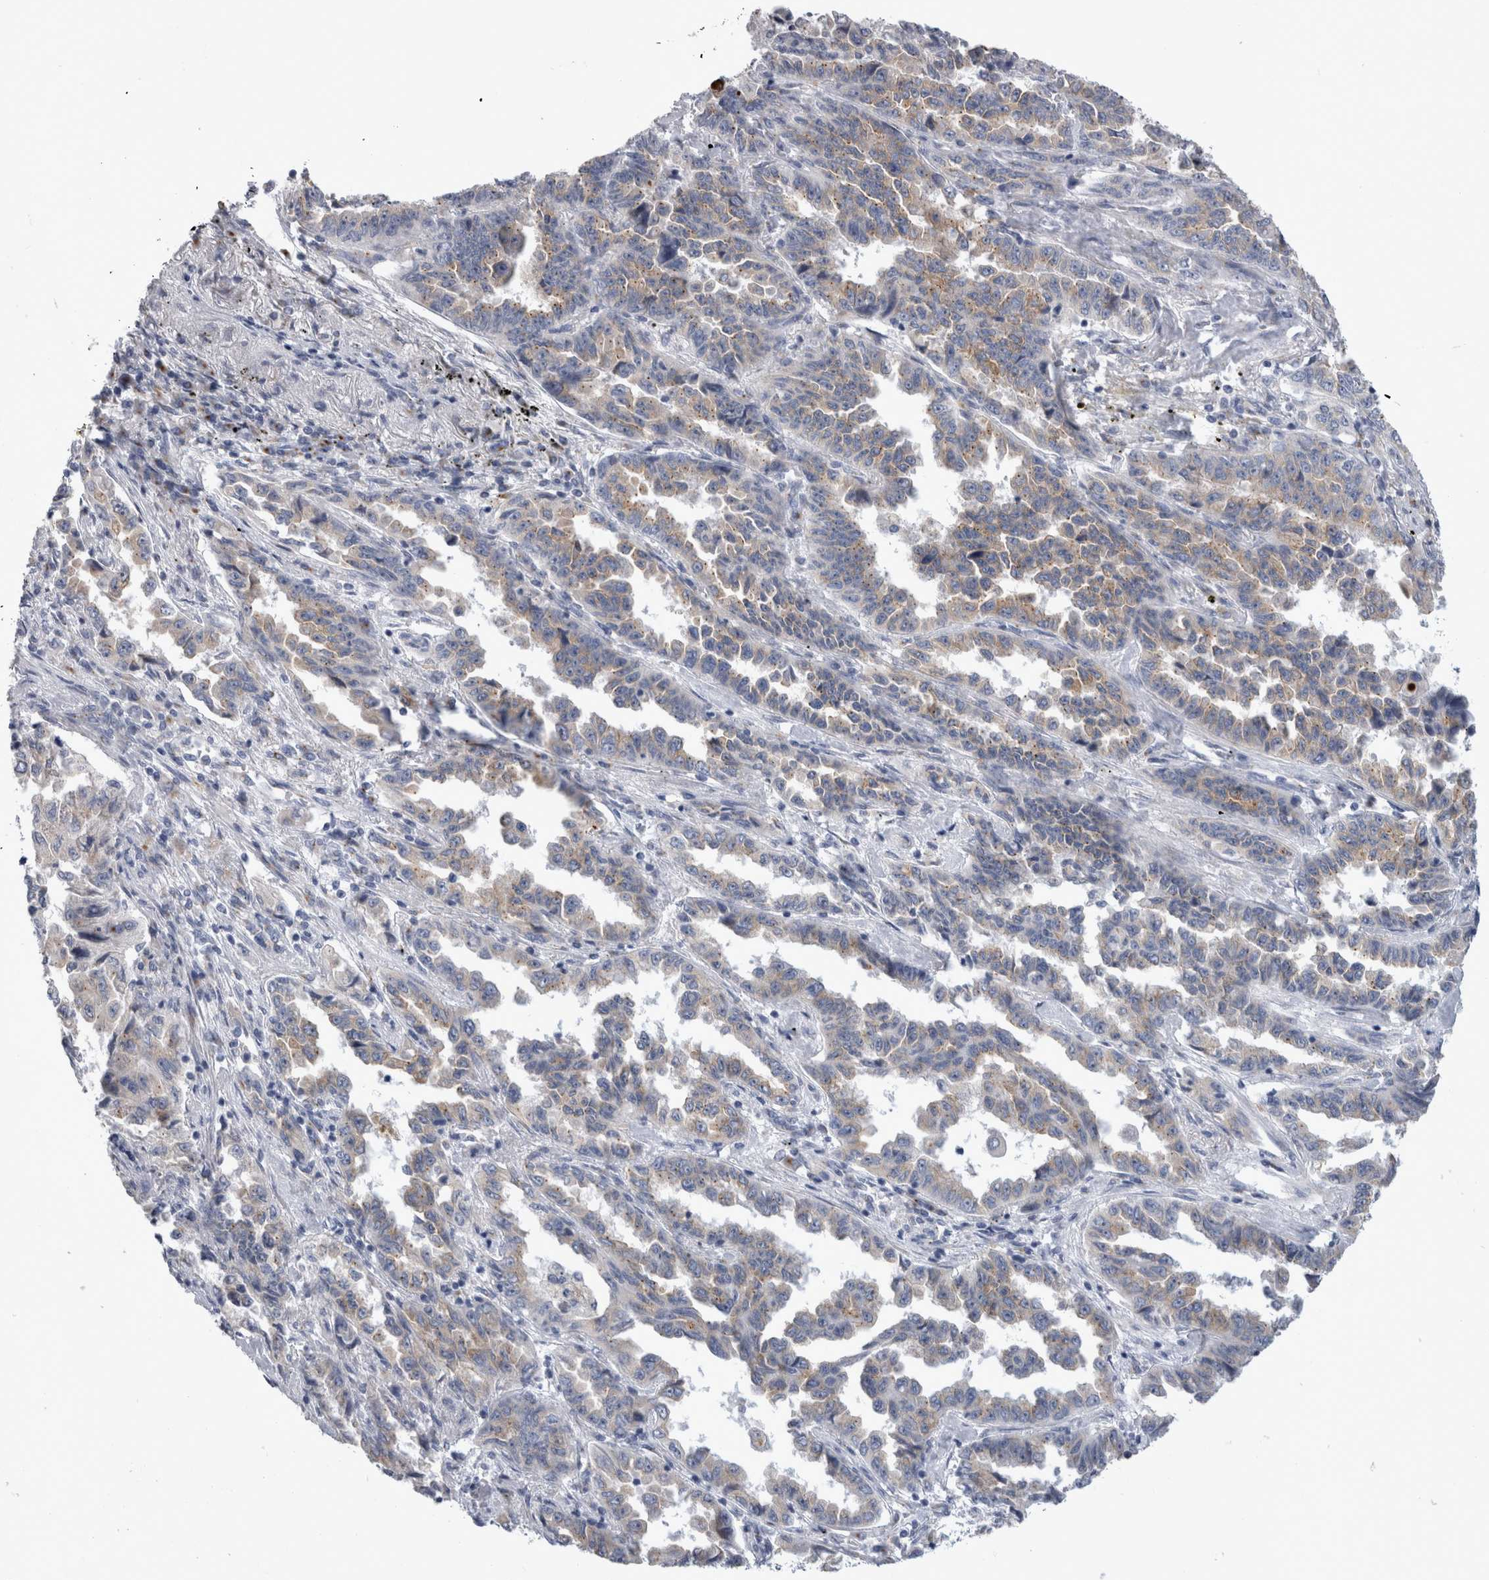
{"staining": {"intensity": "weak", "quantity": "25%-75%", "location": "cytoplasmic/membranous"}, "tissue": "lung cancer", "cell_type": "Tumor cells", "image_type": "cancer", "snomed": [{"axis": "morphology", "description": "Adenocarcinoma, NOS"}, {"axis": "topography", "description": "Lung"}], "caption": "Protein staining of lung adenocarcinoma tissue shows weak cytoplasmic/membranous expression in approximately 25%-75% of tumor cells.", "gene": "AKAP9", "patient": {"sex": "female", "age": 51}}